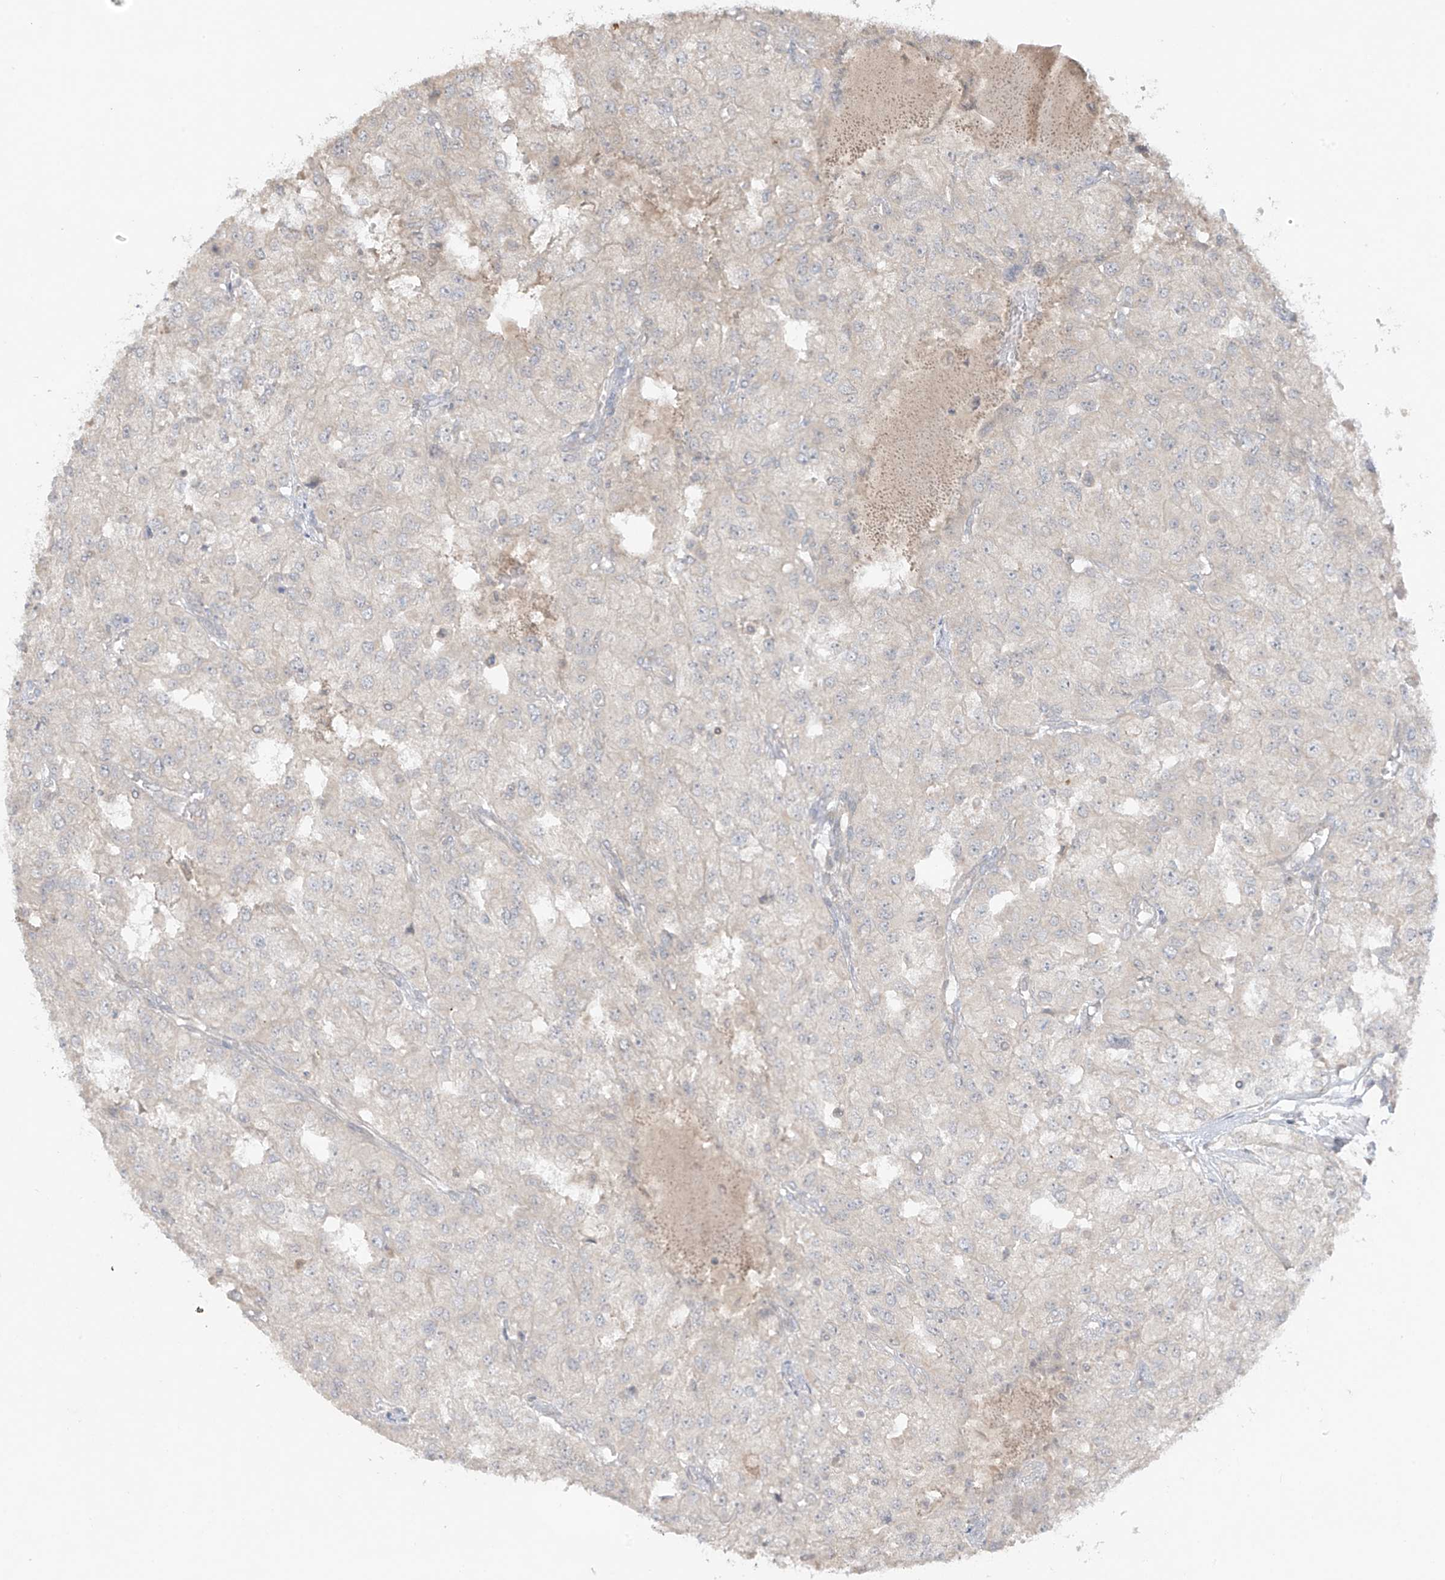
{"staining": {"intensity": "negative", "quantity": "none", "location": "none"}, "tissue": "renal cancer", "cell_type": "Tumor cells", "image_type": "cancer", "snomed": [{"axis": "morphology", "description": "Adenocarcinoma, NOS"}, {"axis": "topography", "description": "Kidney"}], "caption": "This is an immunohistochemistry histopathology image of human renal adenocarcinoma. There is no positivity in tumor cells.", "gene": "ANGEL2", "patient": {"sex": "female", "age": 54}}